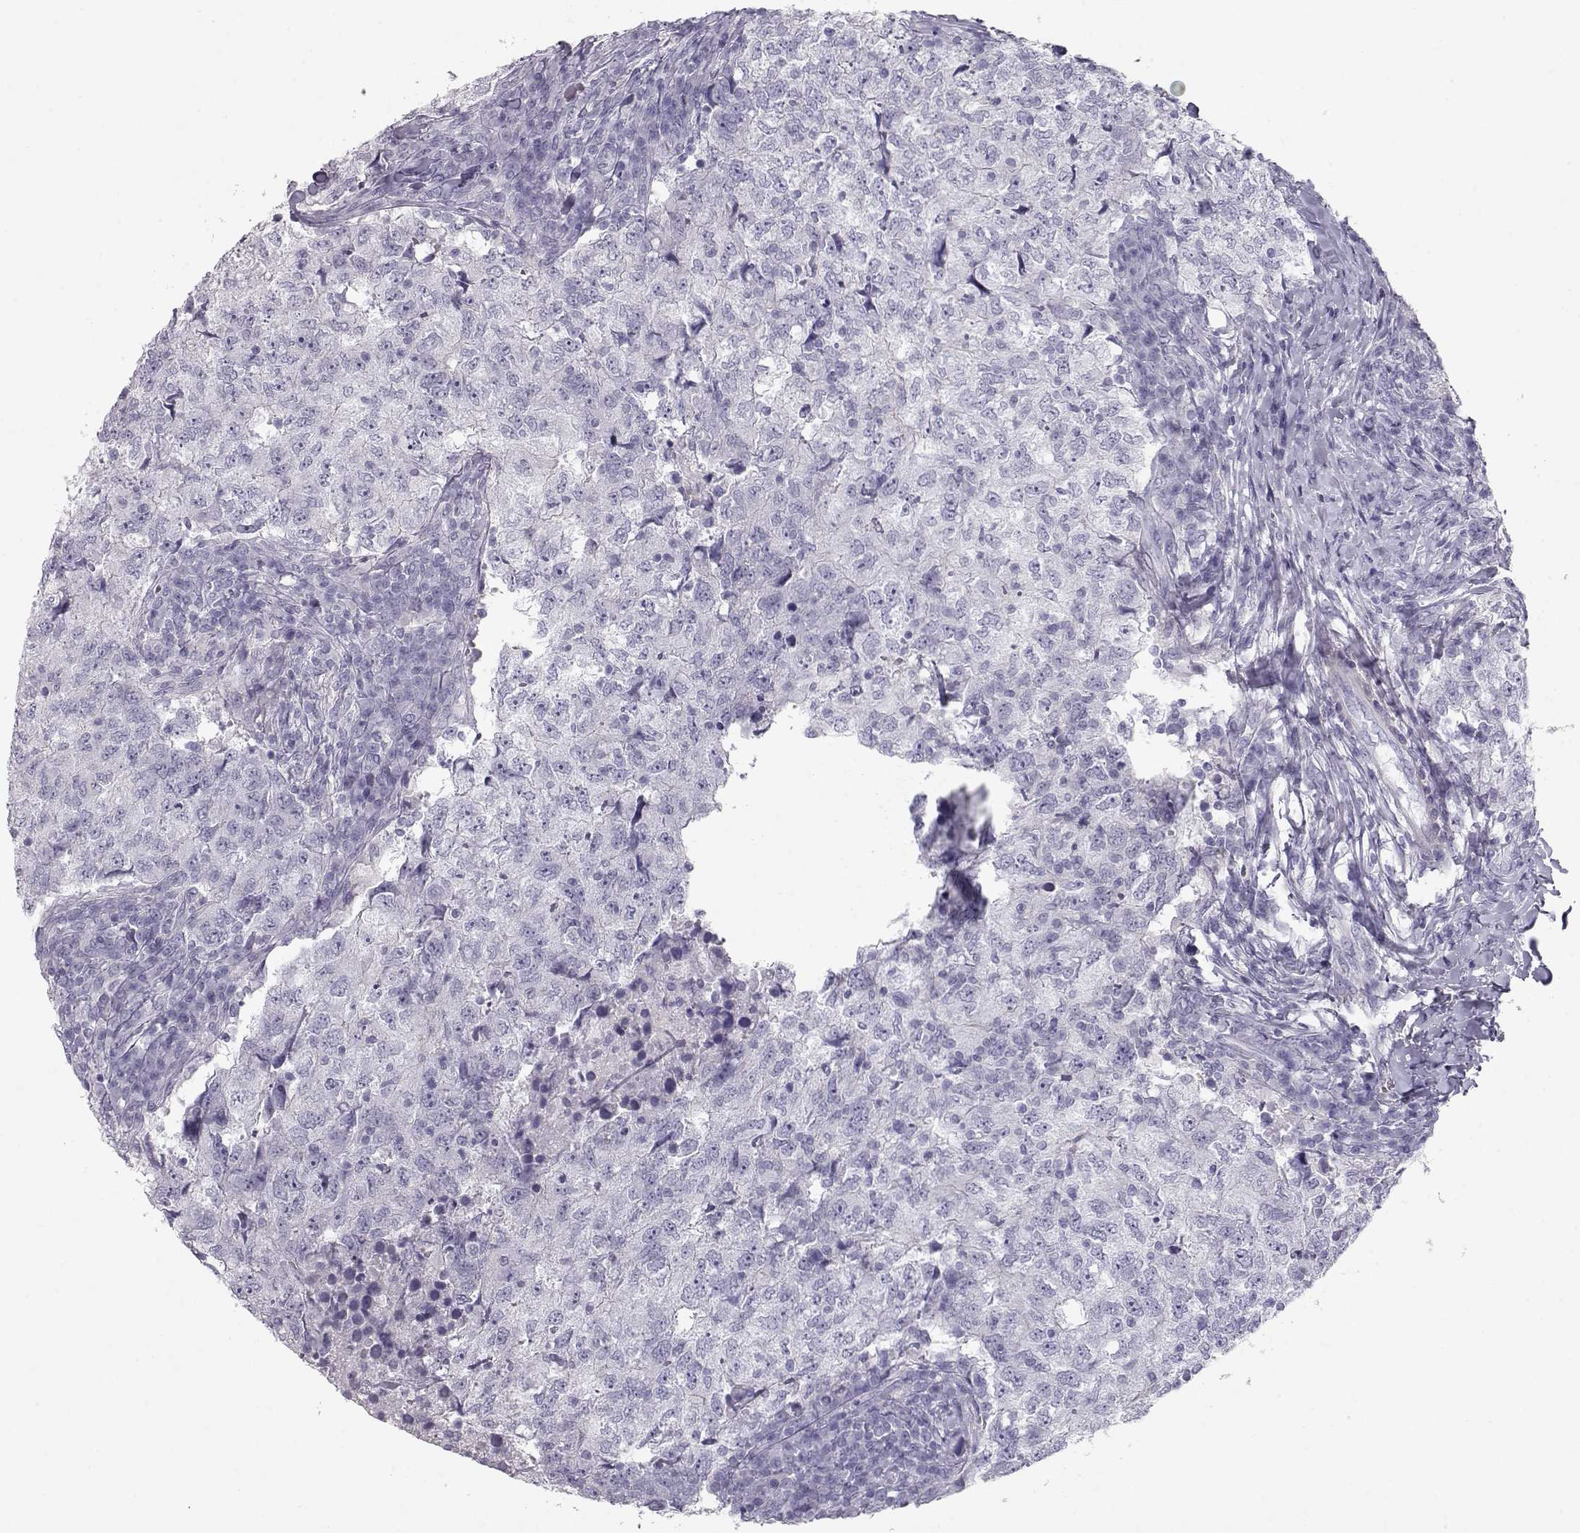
{"staining": {"intensity": "negative", "quantity": "none", "location": "none"}, "tissue": "breast cancer", "cell_type": "Tumor cells", "image_type": "cancer", "snomed": [{"axis": "morphology", "description": "Duct carcinoma"}, {"axis": "topography", "description": "Breast"}], "caption": "Immunohistochemistry (IHC) of breast cancer (invasive ductal carcinoma) displays no positivity in tumor cells.", "gene": "SLITRK3", "patient": {"sex": "female", "age": 30}}